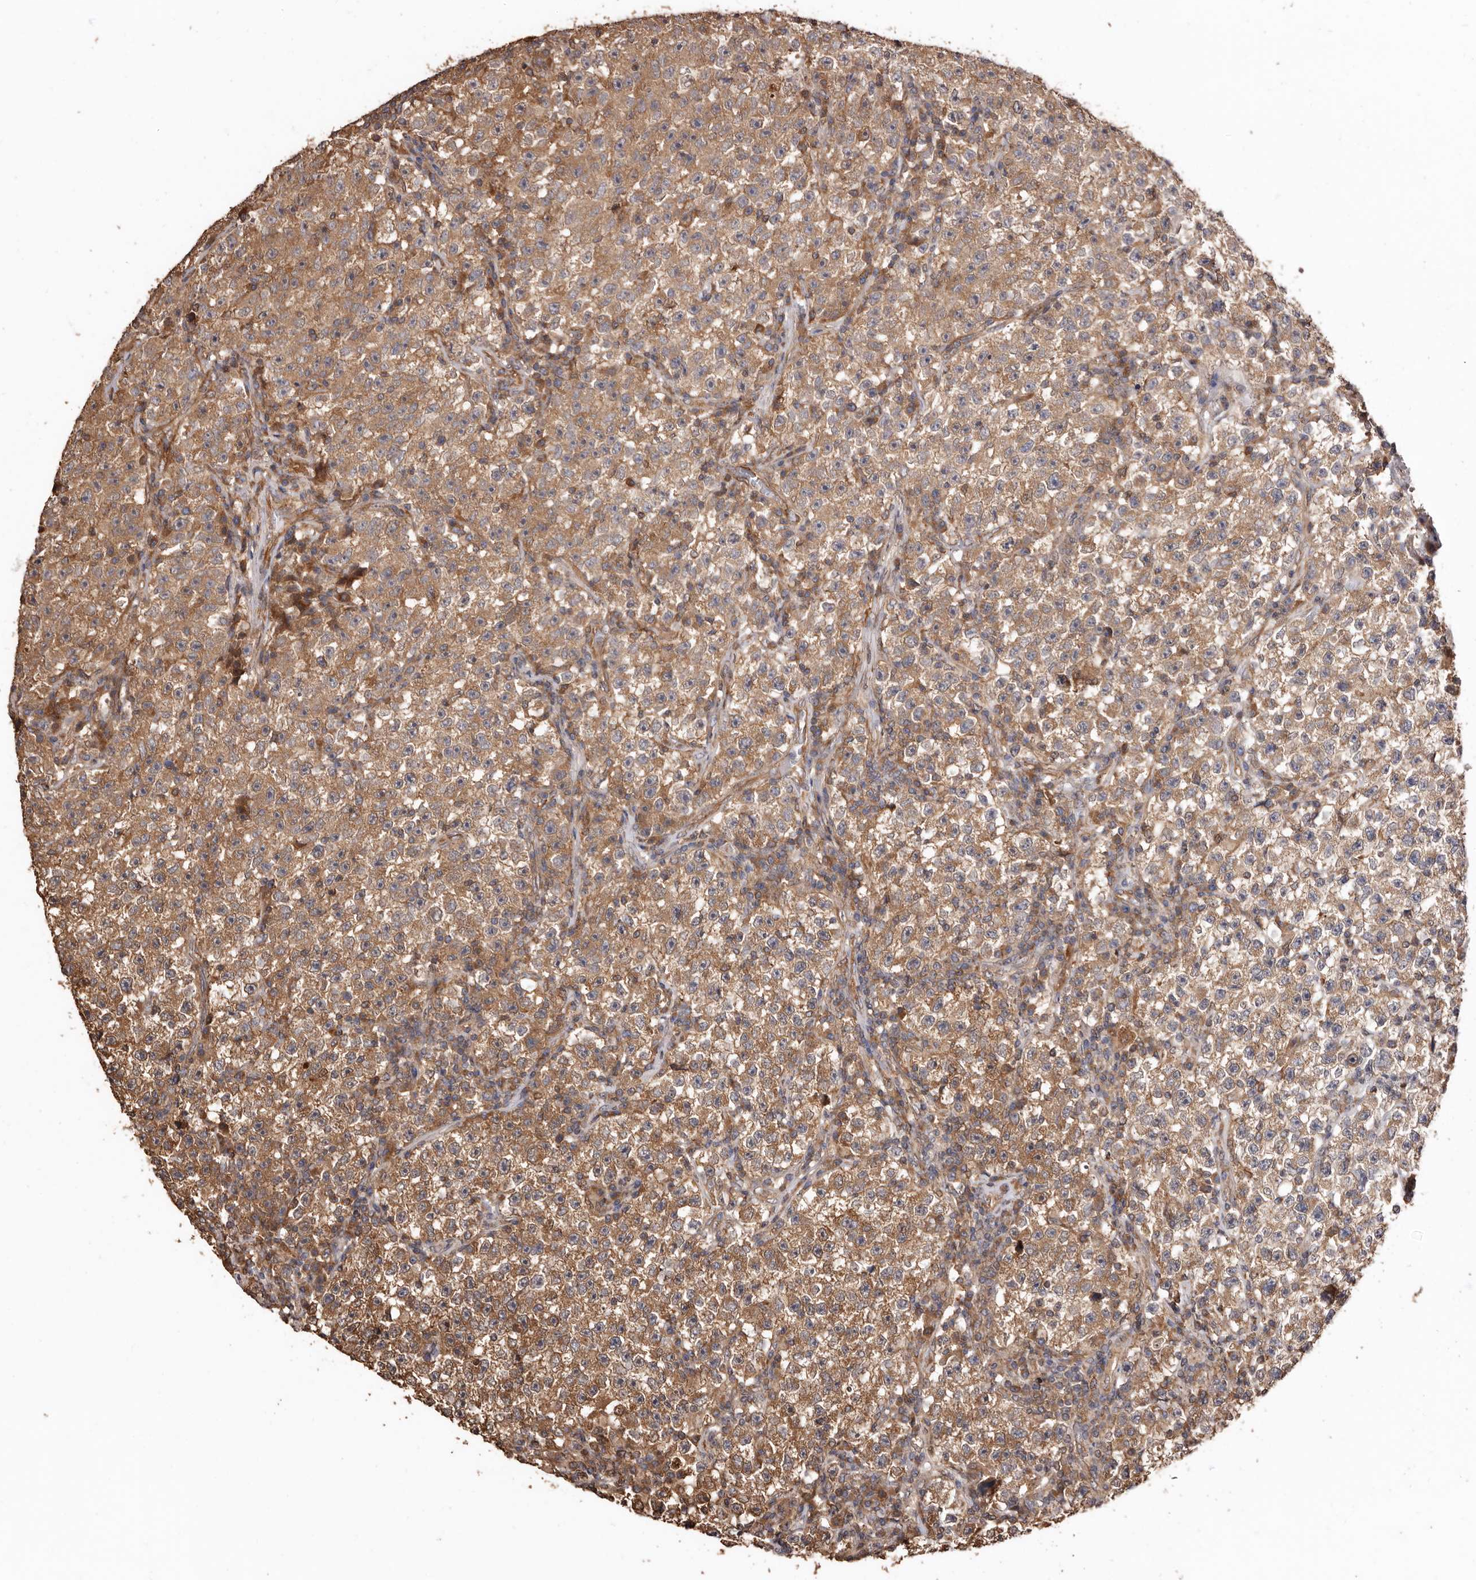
{"staining": {"intensity": "moderate", "quantity": ">75%", "location": "cytoplasmic/membranous"}, "tissue": "testis cancer", "cell_type": "Tumor cells", "image_type": "cancer", "snomed": [{"axis": "morphology", "description": "Seminoma, NOS"}, {"axis": "topography", "description": "Testis"}], "caption": "The histopathology image exhibits staining of seminoma (testis), revealing moderate cytoplasmic/membranous protein staining (brown color) within tumor cells.", "gene": "COQ8B", "patient": {"sex": "male", "age": 22}}